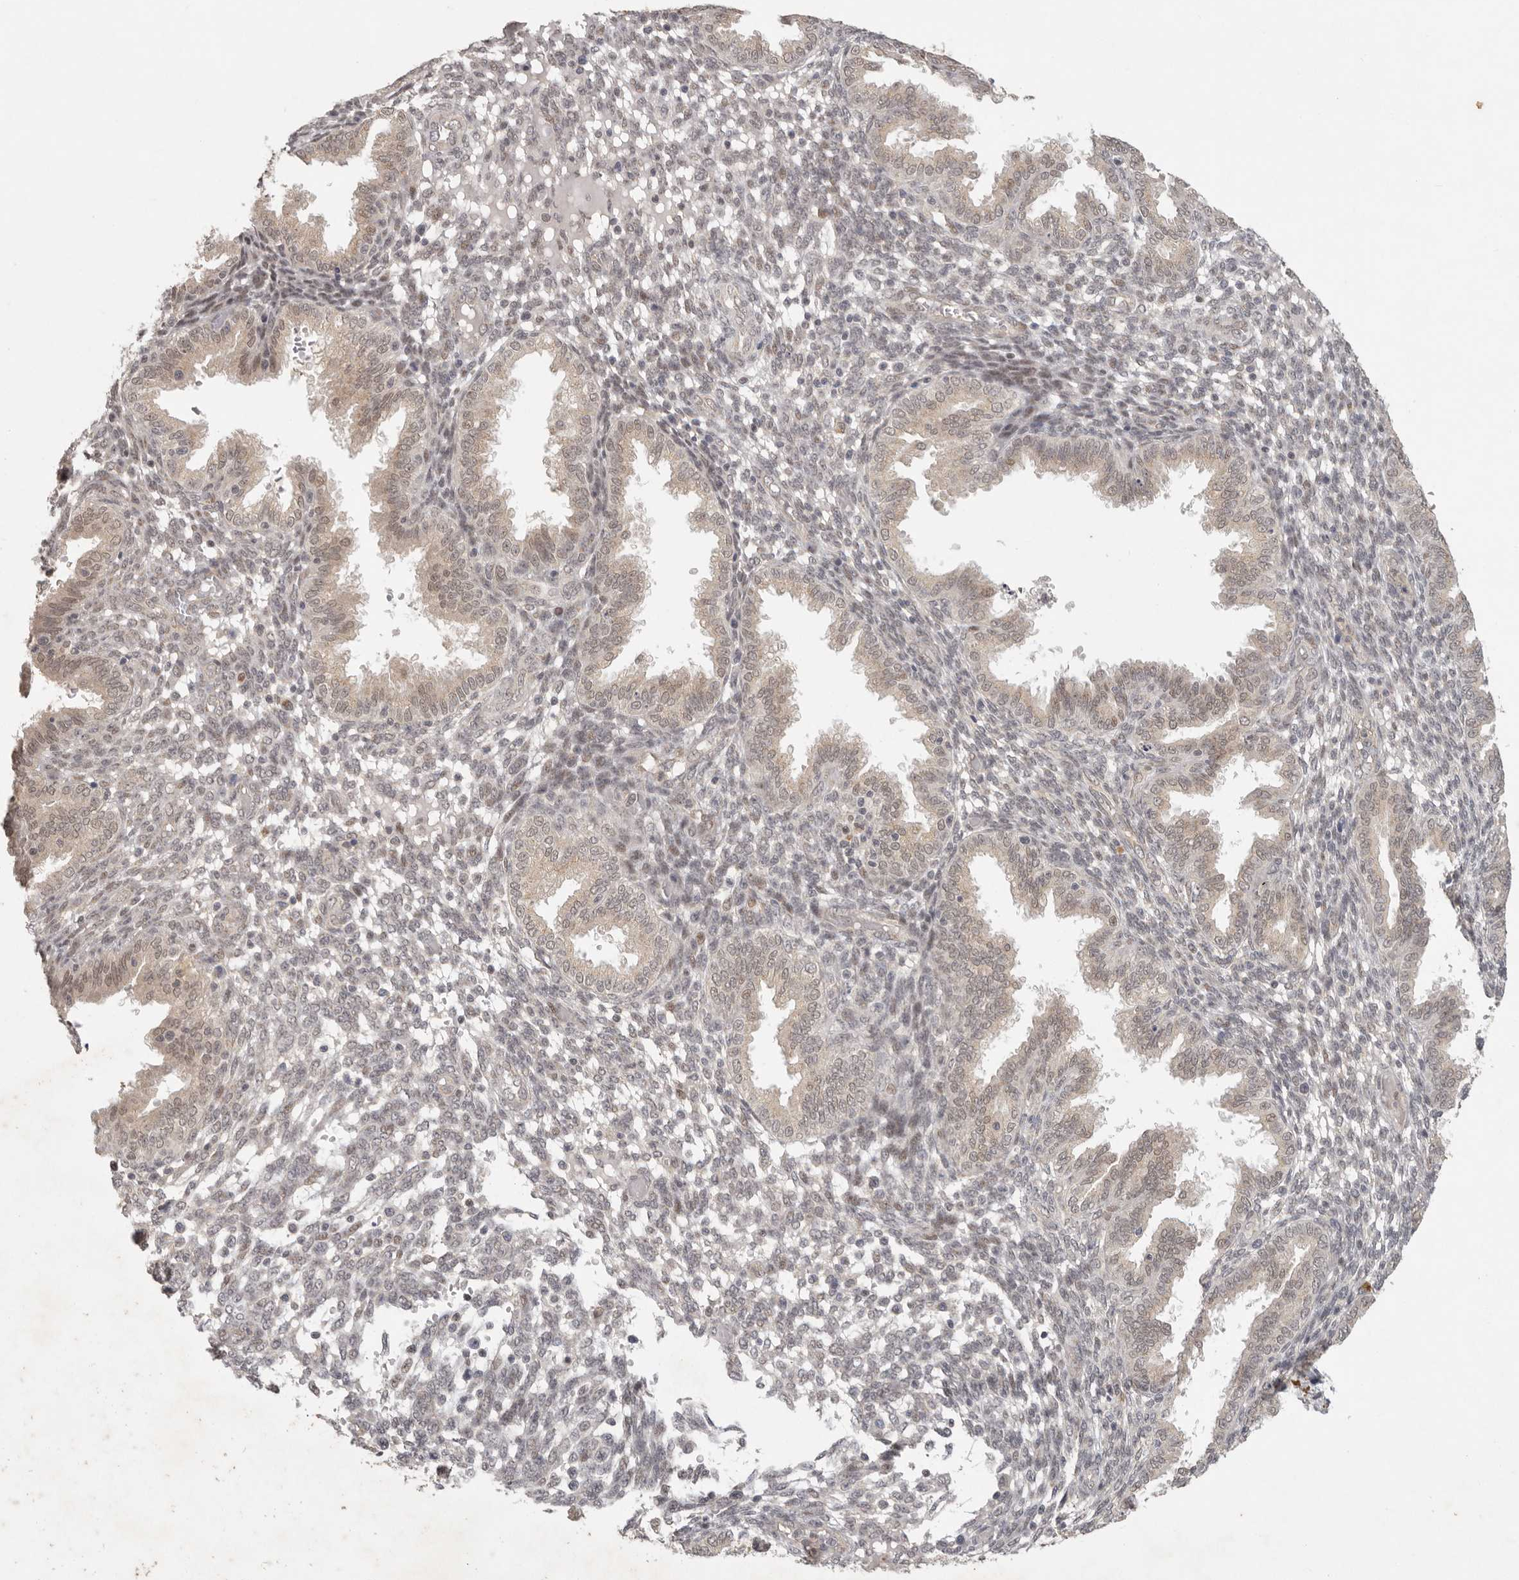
{"staining": {"intensity": "weak", "quantity": "<25%", "location": "nuclear"}, "tissue": "endometrium", "cell_type": "Cells in endometrial stroma", "image_type": "normal", "snomed": [{"axis": "morphology", "description": "Normal tissue, NOS"}, {"axis": "topography", "description": "Endometrium"}], "caption": "Immunohistochemistry (IHC) photomicrograph of benign human endometrium stained for a protein (brown), which reveals no positivity in cells in endometrial stroma.", "gene": "LRRC75A", "patient": {"sex": "female", "age": 33}}